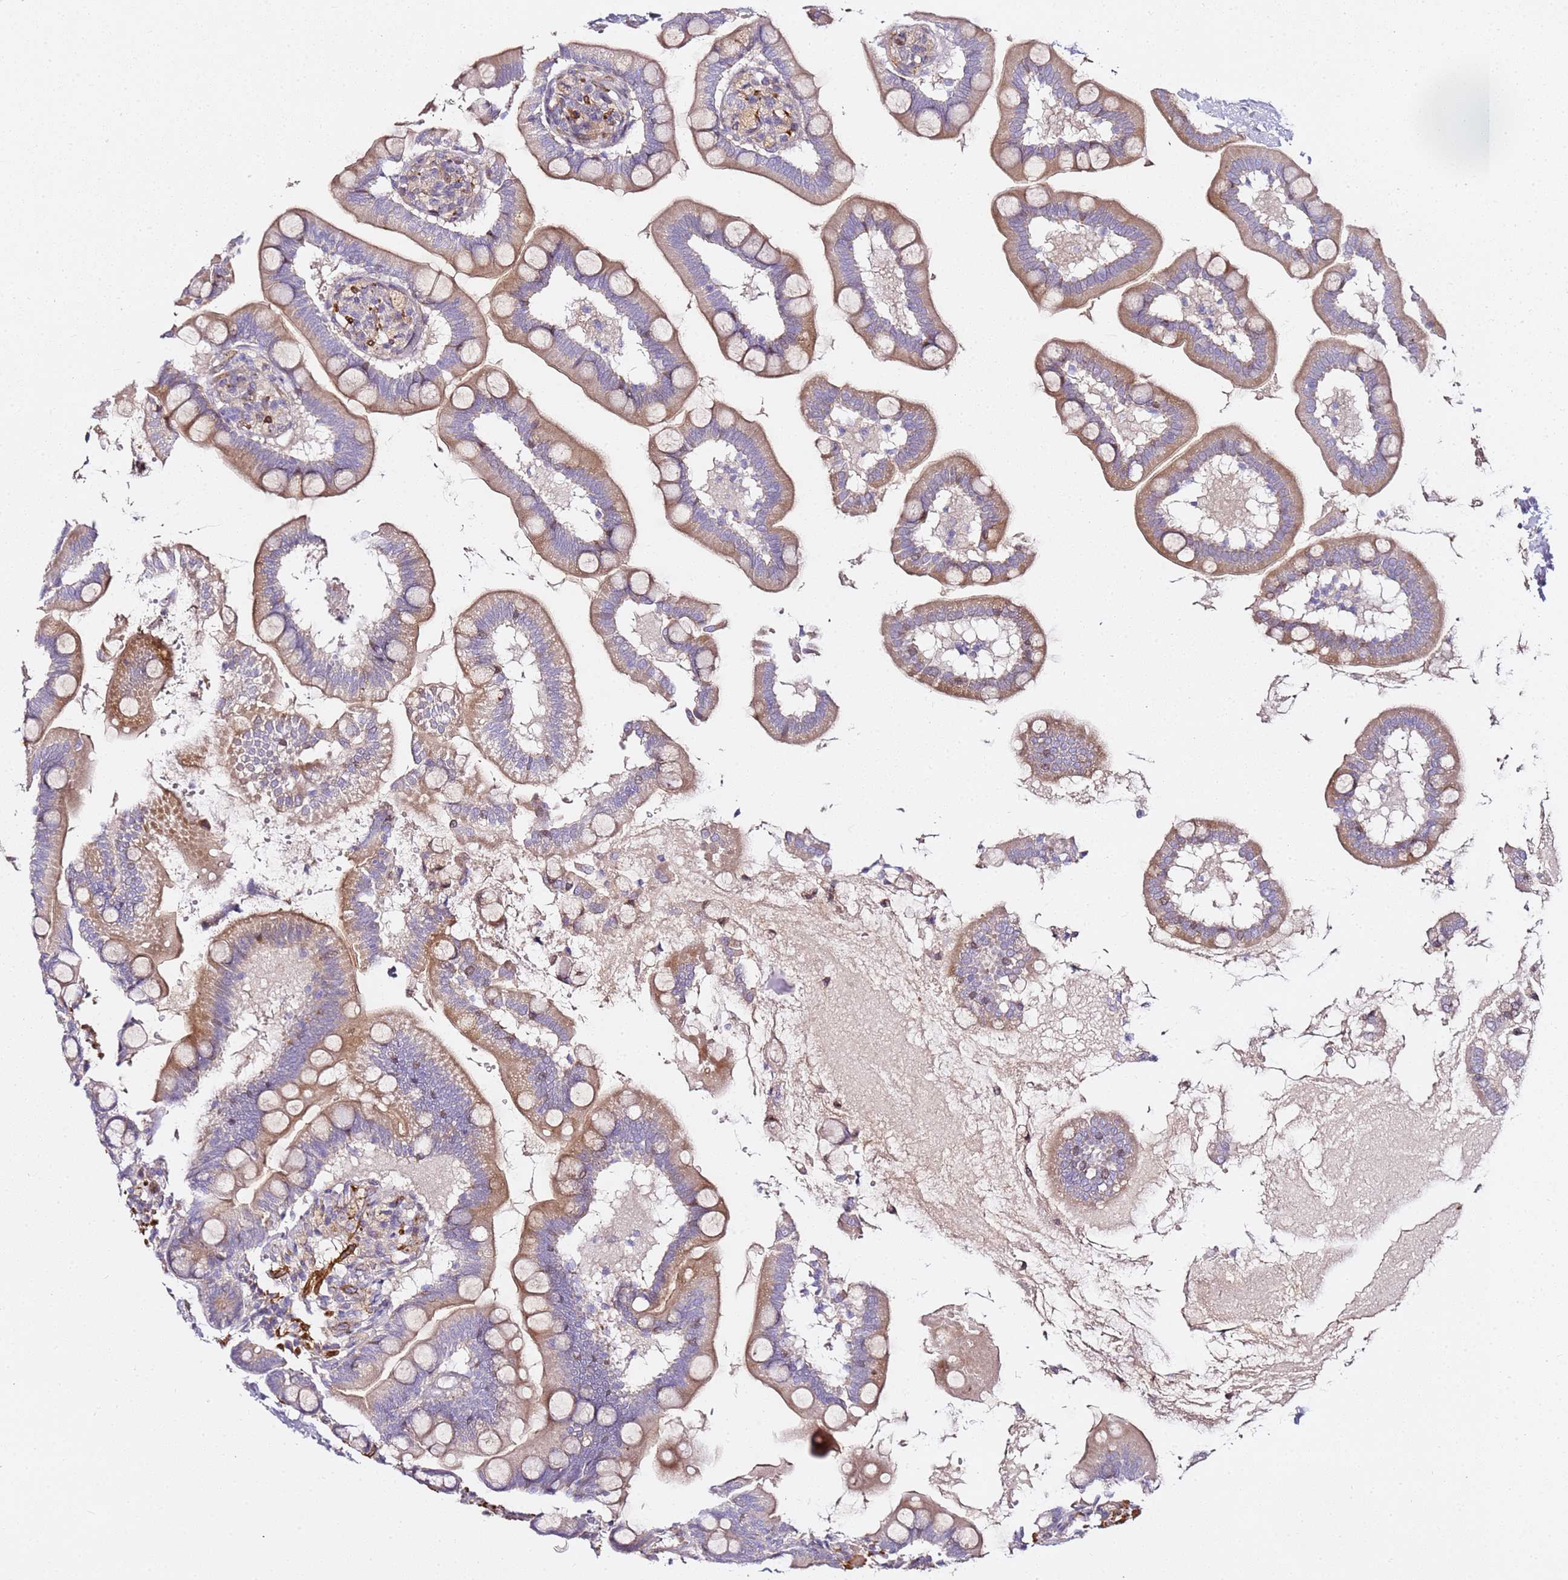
{"staining": {"intensity": "weak", "quantity": "25%-75%", "location": "cytoplasmic/membranous"}, "tissue": "small intestine", "cell_type": "Glandular cells", "image_type": "normal", "snomed": [{"axis": "morphology", "description": "Normal tissue, NOS"}, {"axis": "topography", "description": "Small intestine"}], "caption": "An image showing weak cytoplasmic/membranous positivity in about 25%-75% of glandular cells in unremarkable small intestine, as visualized by brown immunohistochemical staining.", "gene": "EPS8L1", "patient": {"sex": "female", "age": 64}}